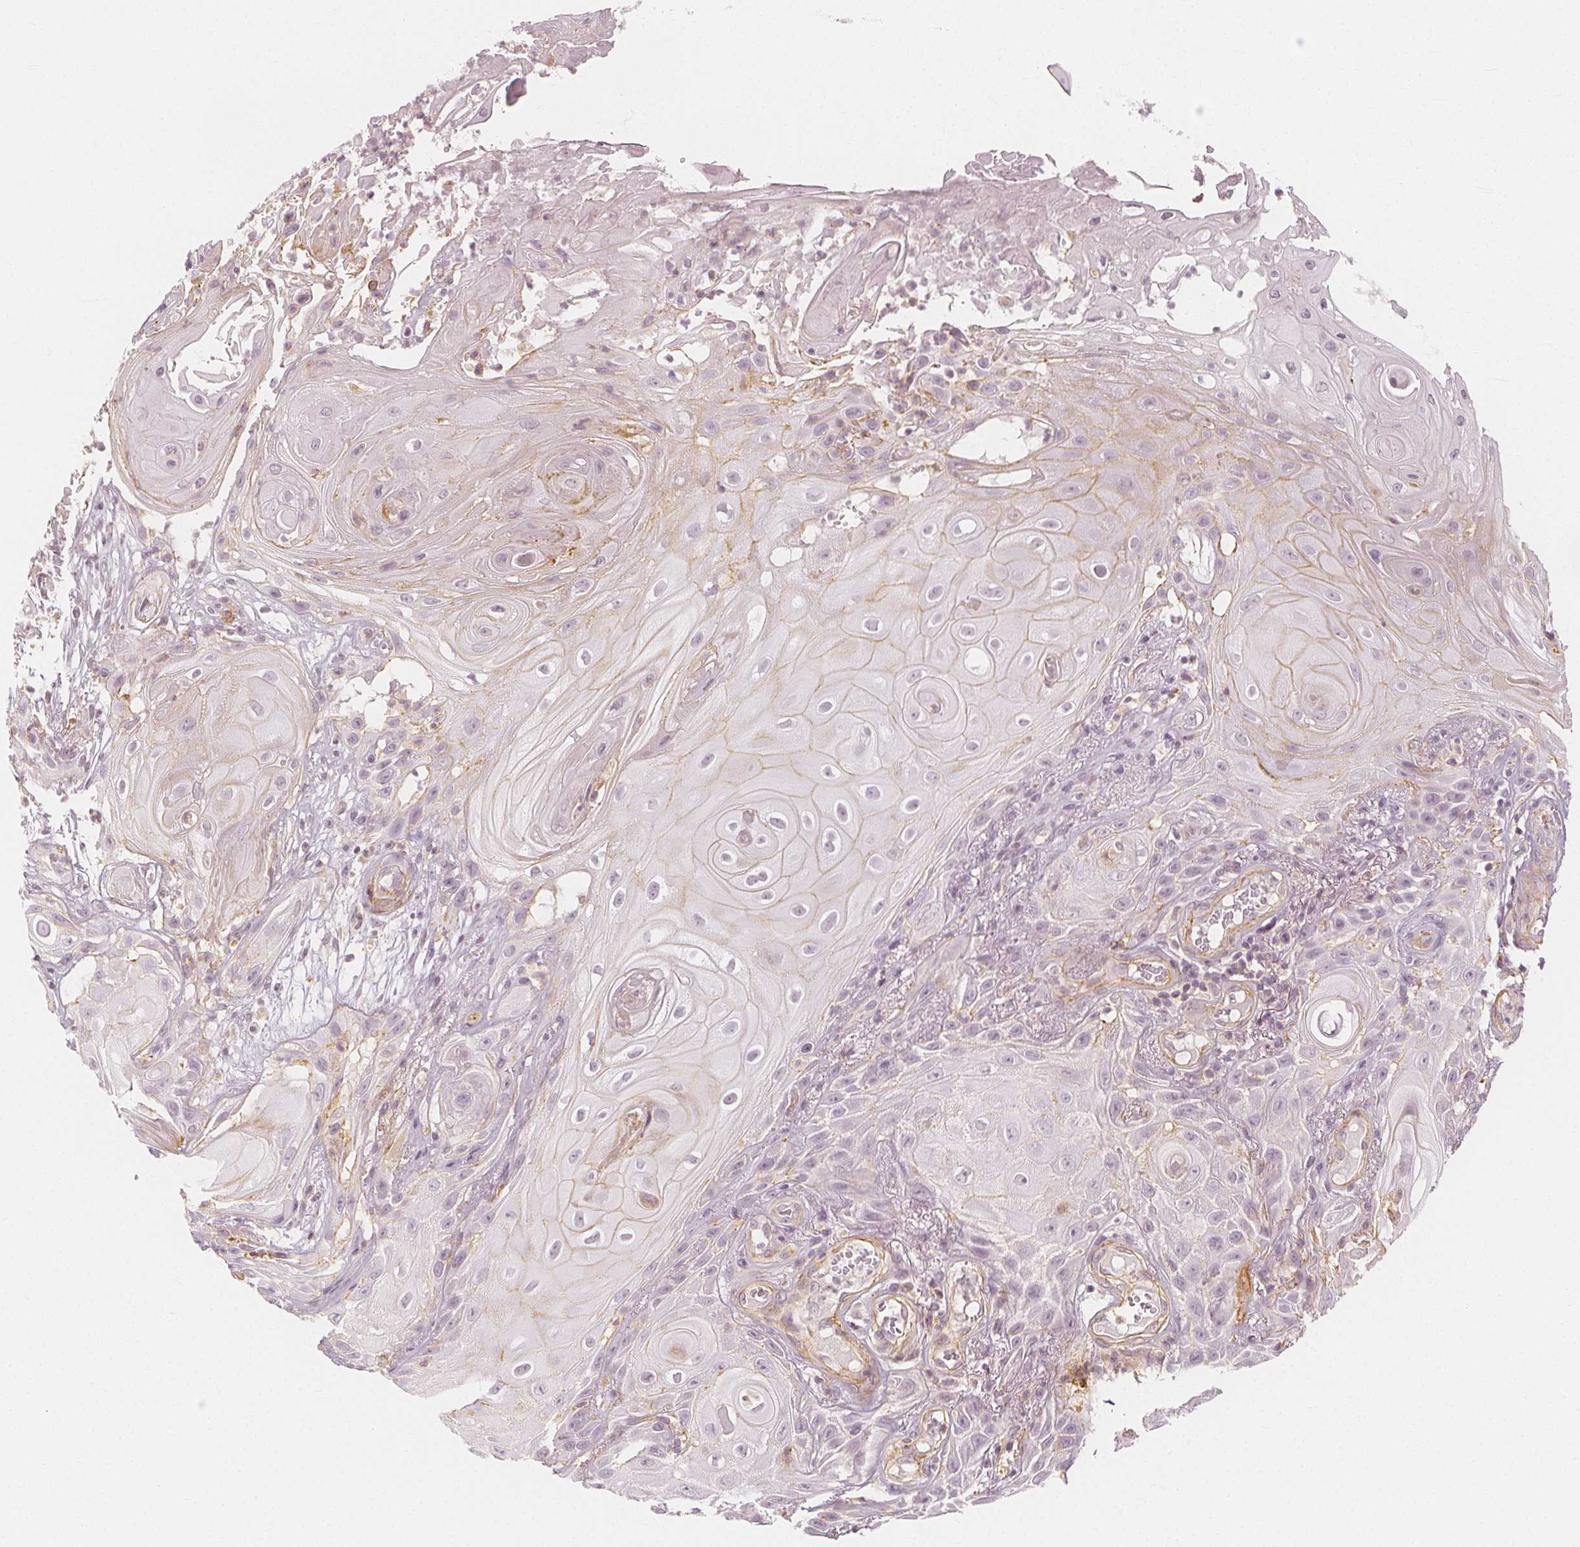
{"staining": {"intensity": "weak", "quantity": "<25%", "location": "cytoplasmic/membranous"}, "tissue": "skin cancer", "cell_type": "Tumor cells", "image_type": "cancer", "snomed": [{"axis": "morphology", "description": "Squamous cell carcinoma, NOS"}, {"axis": "topography", "description": "Skin"}], "caption": "An image of skin cancer stained for a protein shows no brown staining in tumor cells. The staining was performed using DAB to visualize the protein expression in brown, while the nuclei were stained in blue with hematoxylin (Magnification: 20x).", "gene": "ARHGAP26", "patient": {"sex": "male", "age": 62}}